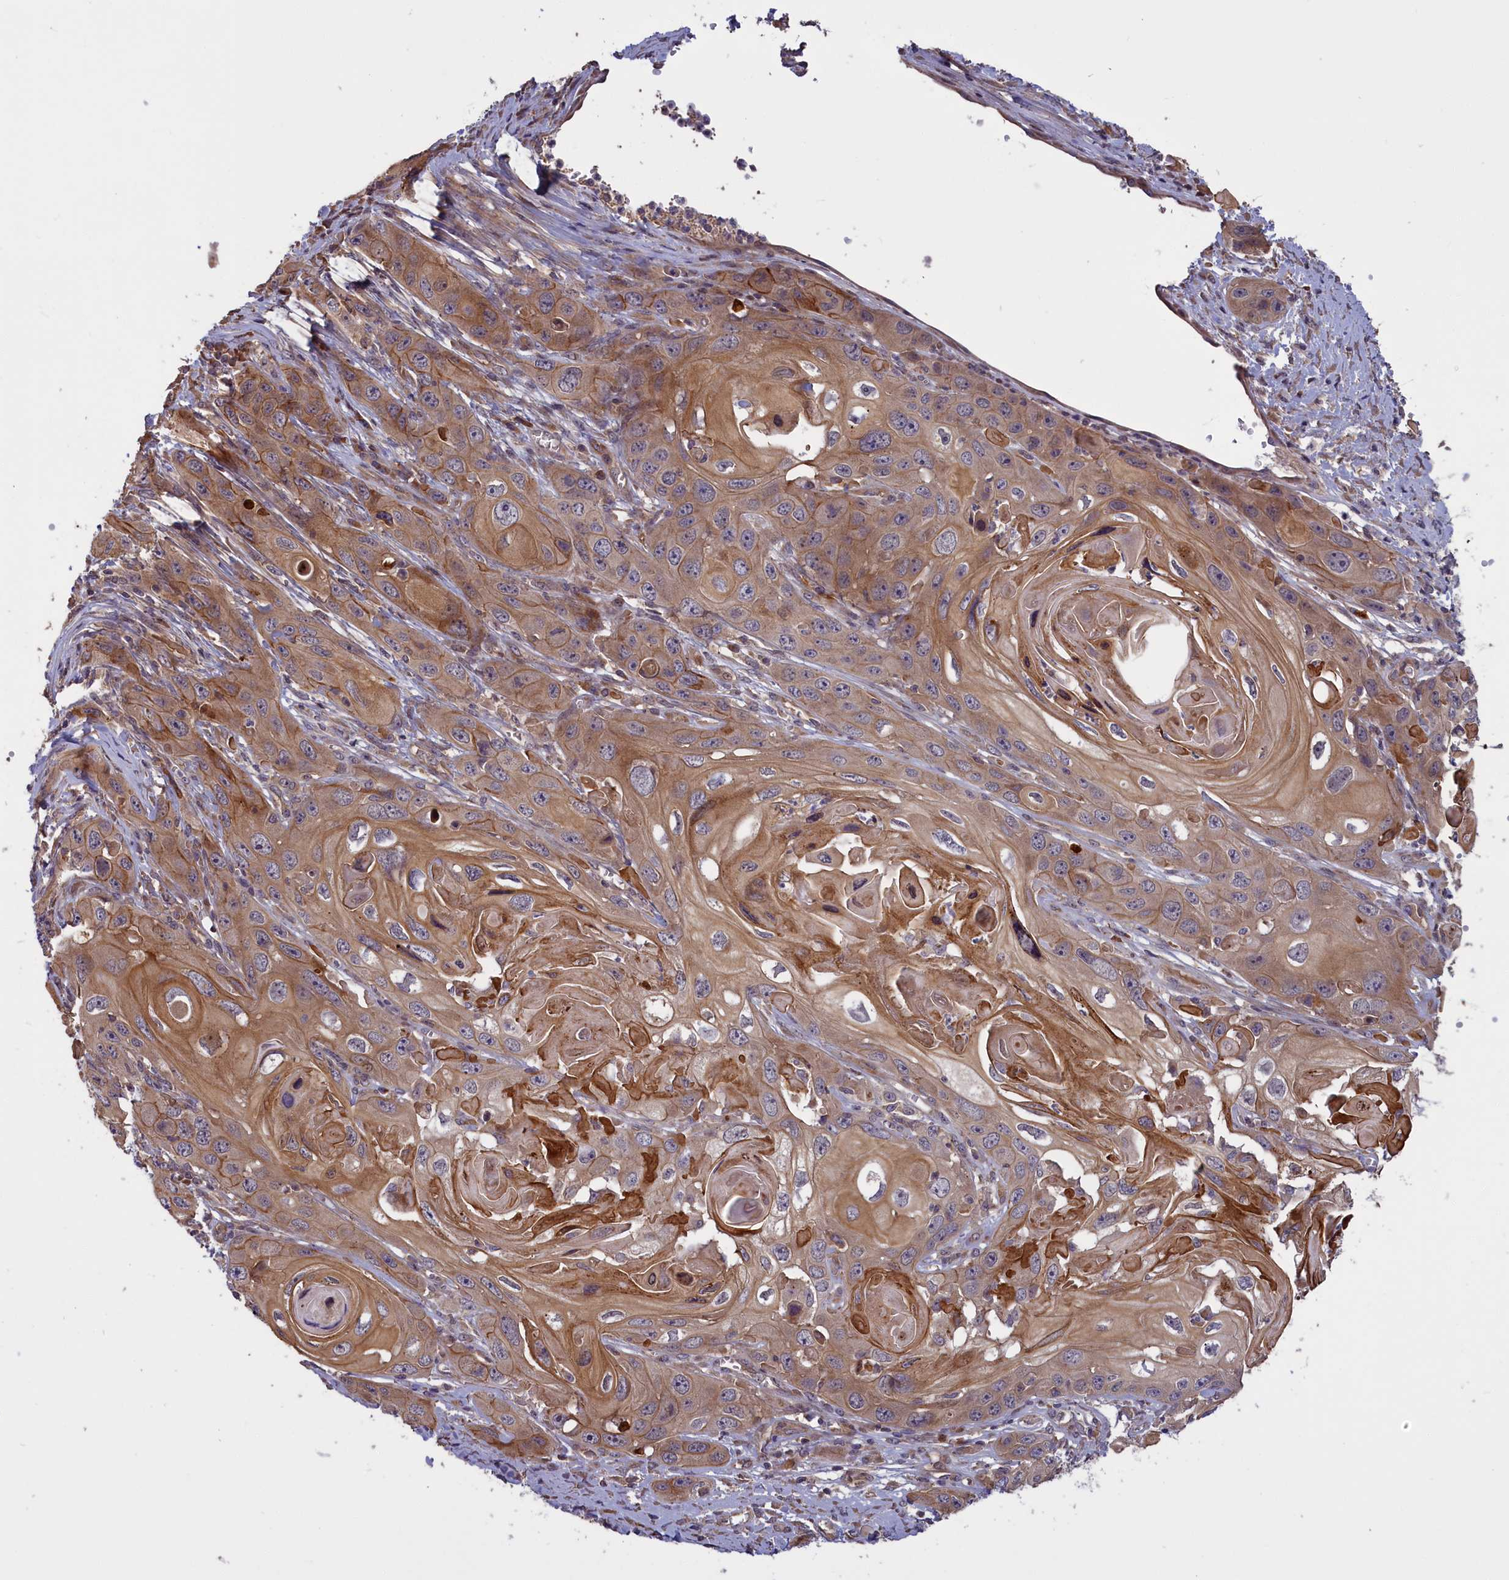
{"staining": {"intensity": "moderate", "quantity": ">75%", "location": "cytoplasmic/membranous"}, "tissue": "skin cancer", "cell_type": "Tumor cells", "image_type": "cancer", "snomed": [{"axis": "morphology", "description": "Squamous cell carcinoma, NOS"}, {"axis": "topography", "description": "Skin"}], "caption": "Protein expression analysis of skin cancer (squamous cell carcinoma) shows moderate cytoplasmic/membranous staining in approximately >75% of tumor cells.", "gene": "DENND1B", "patient": {"sex": "male", "age": 55}}